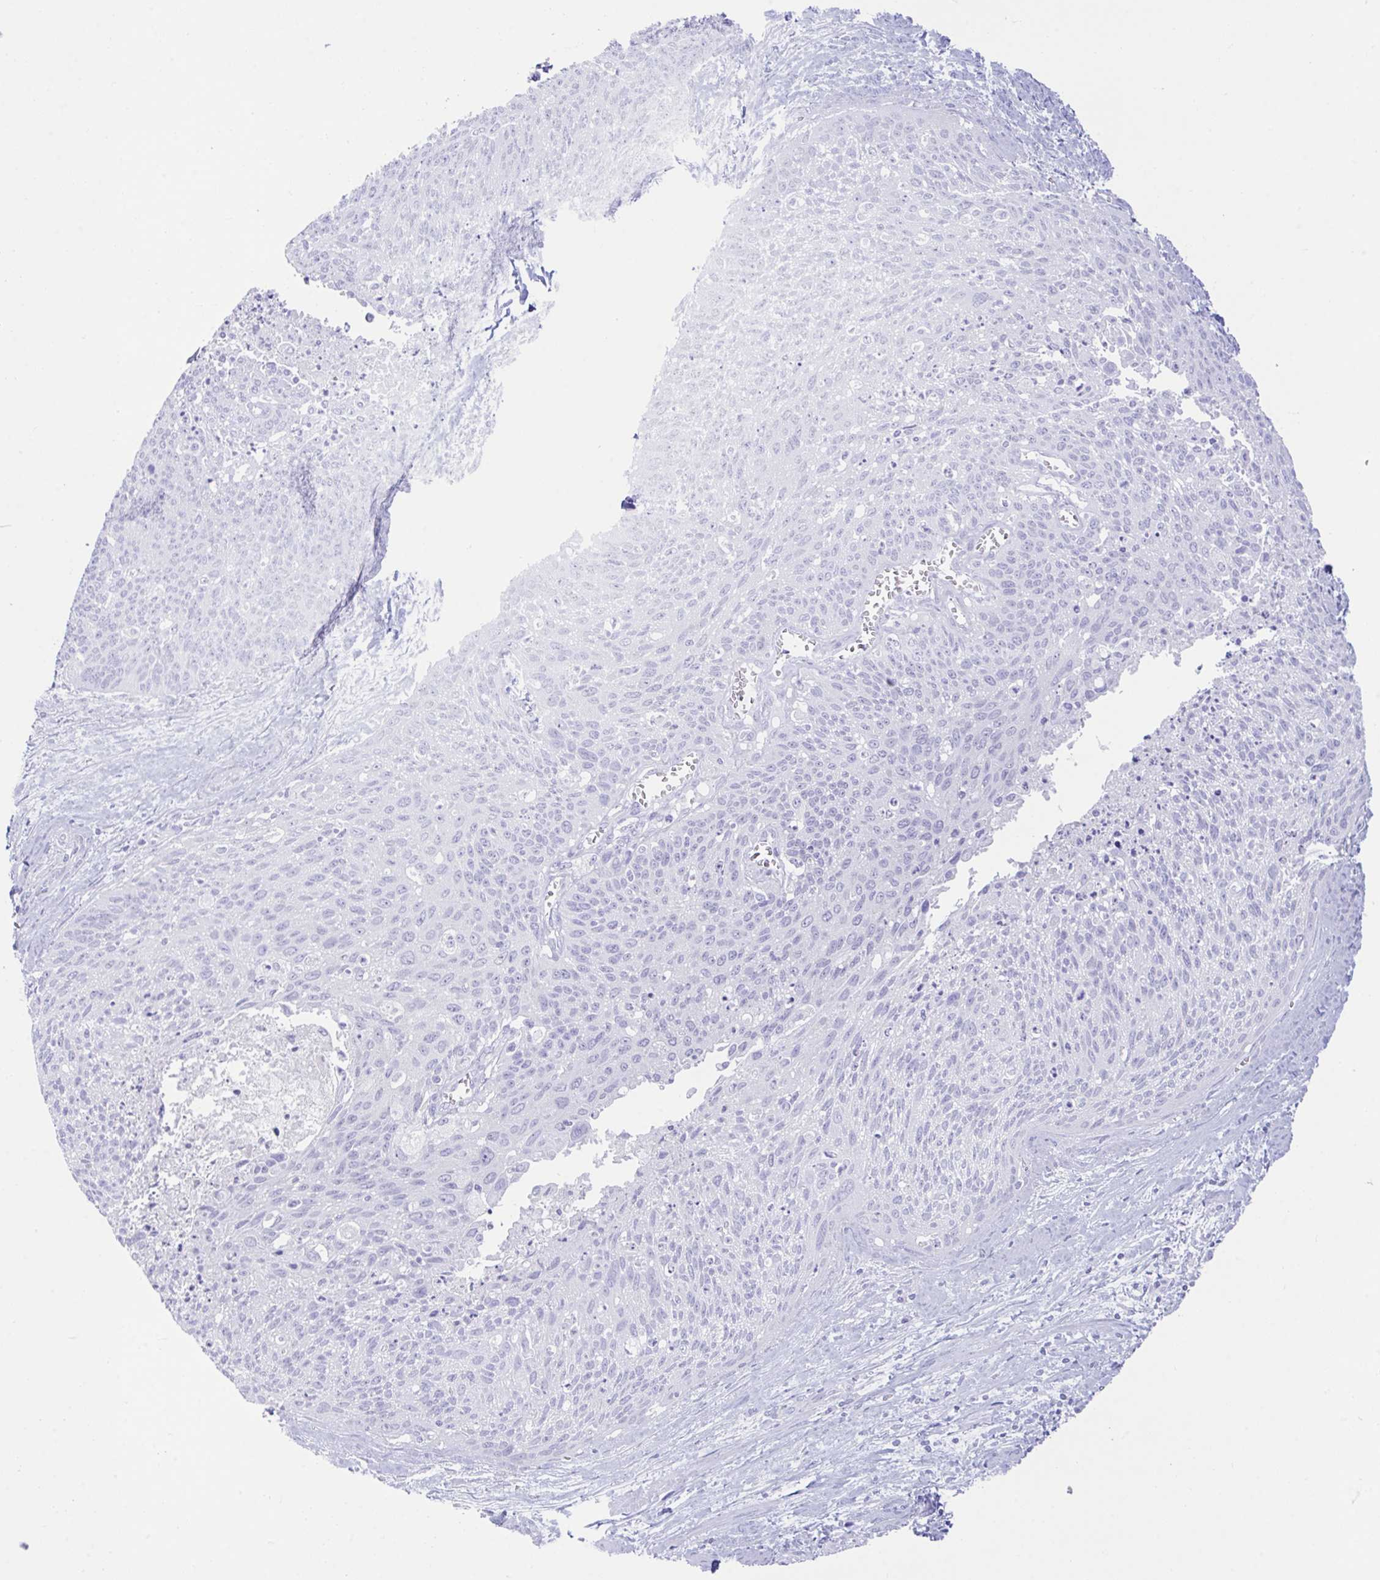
{"staining": {"intensity": "negative", "quantity": "none", "location": "none"}, "tissue": "cervical cancer", "cell_type": "Tumor cells", "image_type": "cancer", "snomed": [{"axis": "morphology", "description": "Squamous cell carcinoma, NOS"}, {"axis": "topography", "description": "Cervix"}], "caption": "Tumor cells show no significant positivity in cervical squamous cell carcinoma.", "gene": "PLEKHH1", "patient": {"sex": "female", "age": 55}}